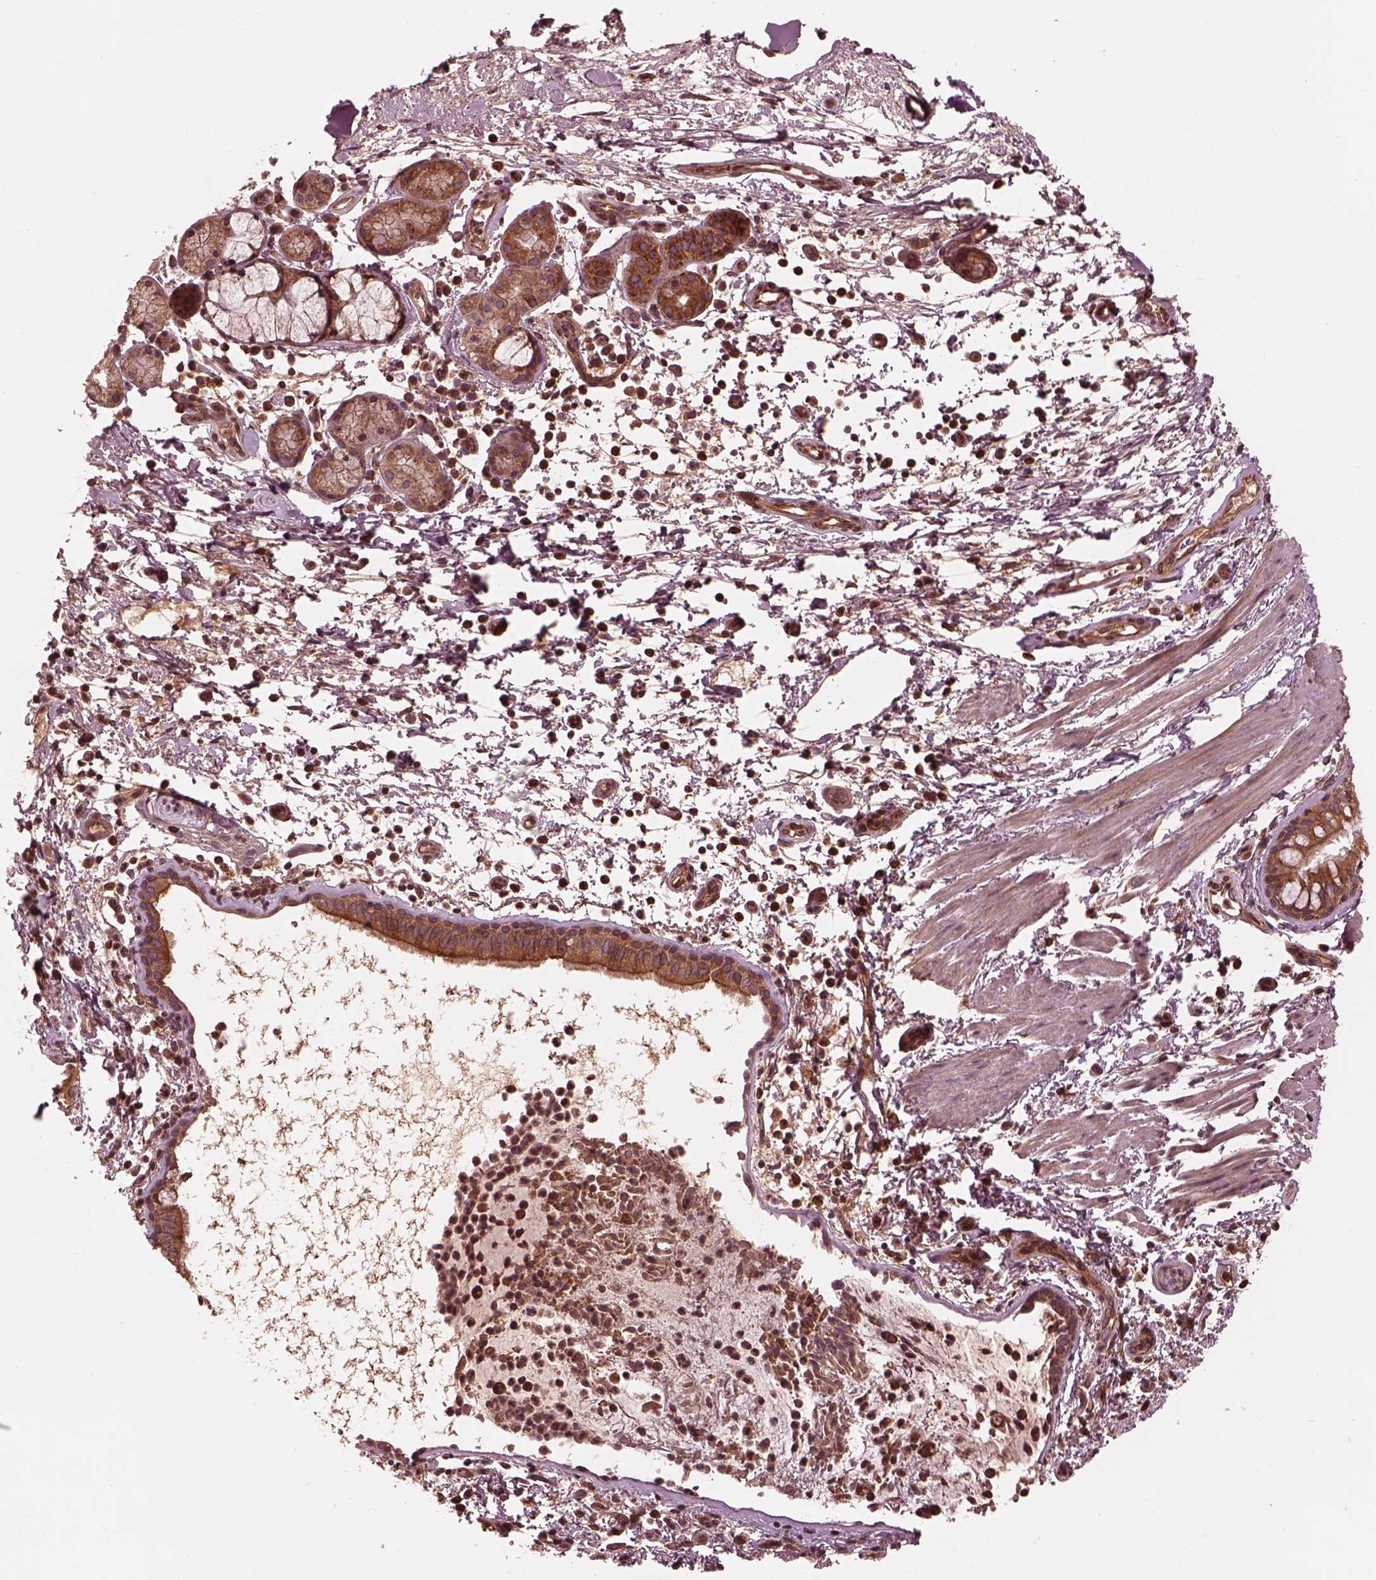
{"staining": {"intensity": "strong", "quantity": ">75%", "location": "cytoplasmic/membranous"}, "tissue": "bronchus", "cell_type": "Respiratory epithelial cells", "image_type": "normal", "snomed": [{"axis": "morphology", "description": "Normal tissue, NOS"}, {"axis": "topography", "description": "Bronchus"}], "caption": "DAB immunohistochemical staining of normal human bronchus exhibits strong cytoplasmic/membranous protein expression in about >75% of respiratory epithelial cells.", "gene": "PIK3R2", "patient": {"sex": "female", "age": 64}}